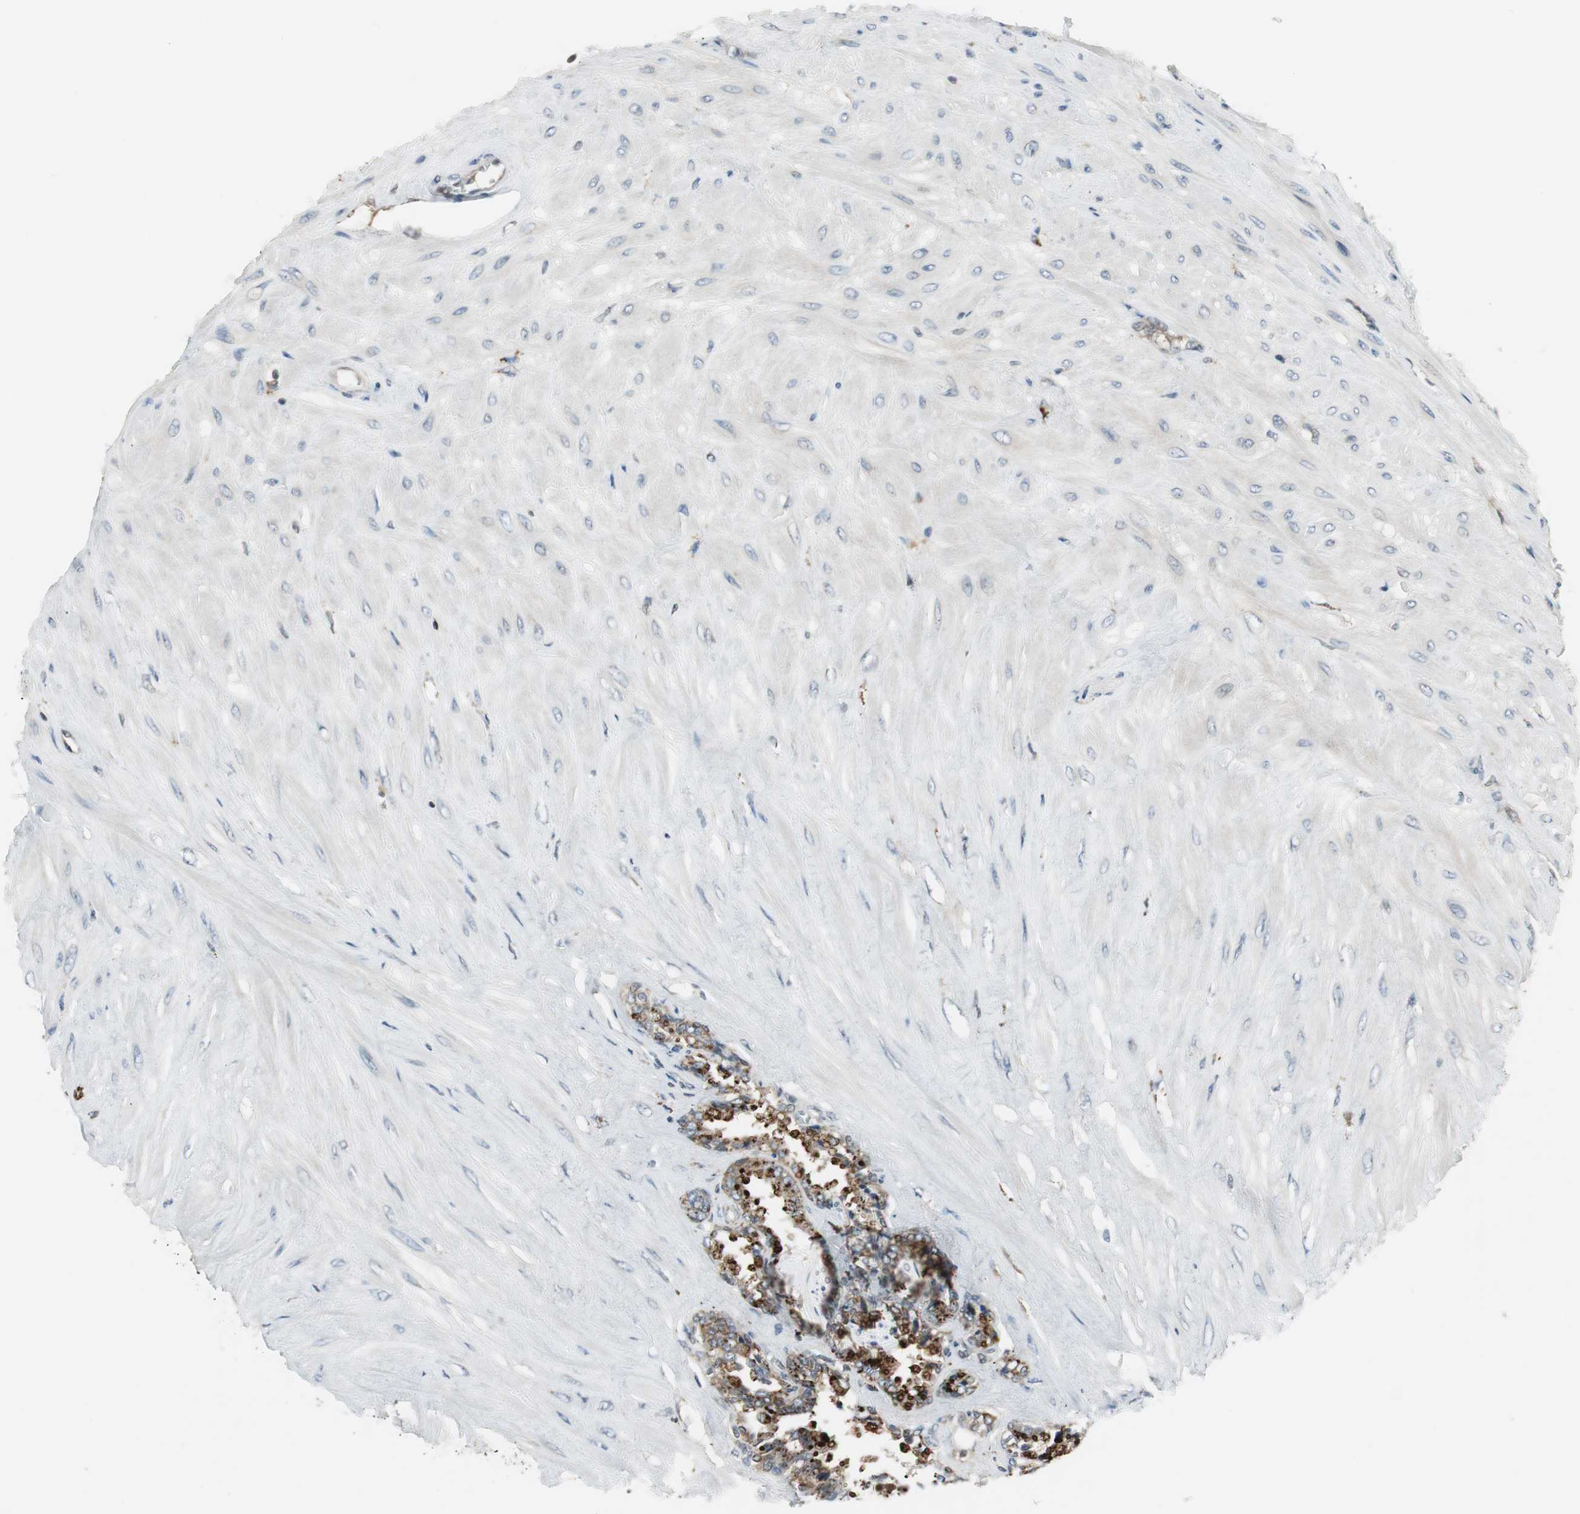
{"staining": {"intensity": "strong", "quantity": "25%-75%", "location": "cytoplasmic/membranous"}, "tissue": "seminal vesicle", "cell_type": "Glandular cells", "image_type": "normal", "snomed": [{"axis": "morphology", "description": "Normal tissue, NOS"}, {"axis": "topography", "description": "Seminal veicle"}], "caption": "Normal seminal vesicle displays strong cytoplasmic/membranous staining in approximately 25%-75% of glandular cells The protein of interest is stained brown, and the nuclei are stained in blue (DAB IHC with brightfield microscopy, high magnification)..", "gene": "NCK1", "patient": {"sex": "male", "age": 46}}